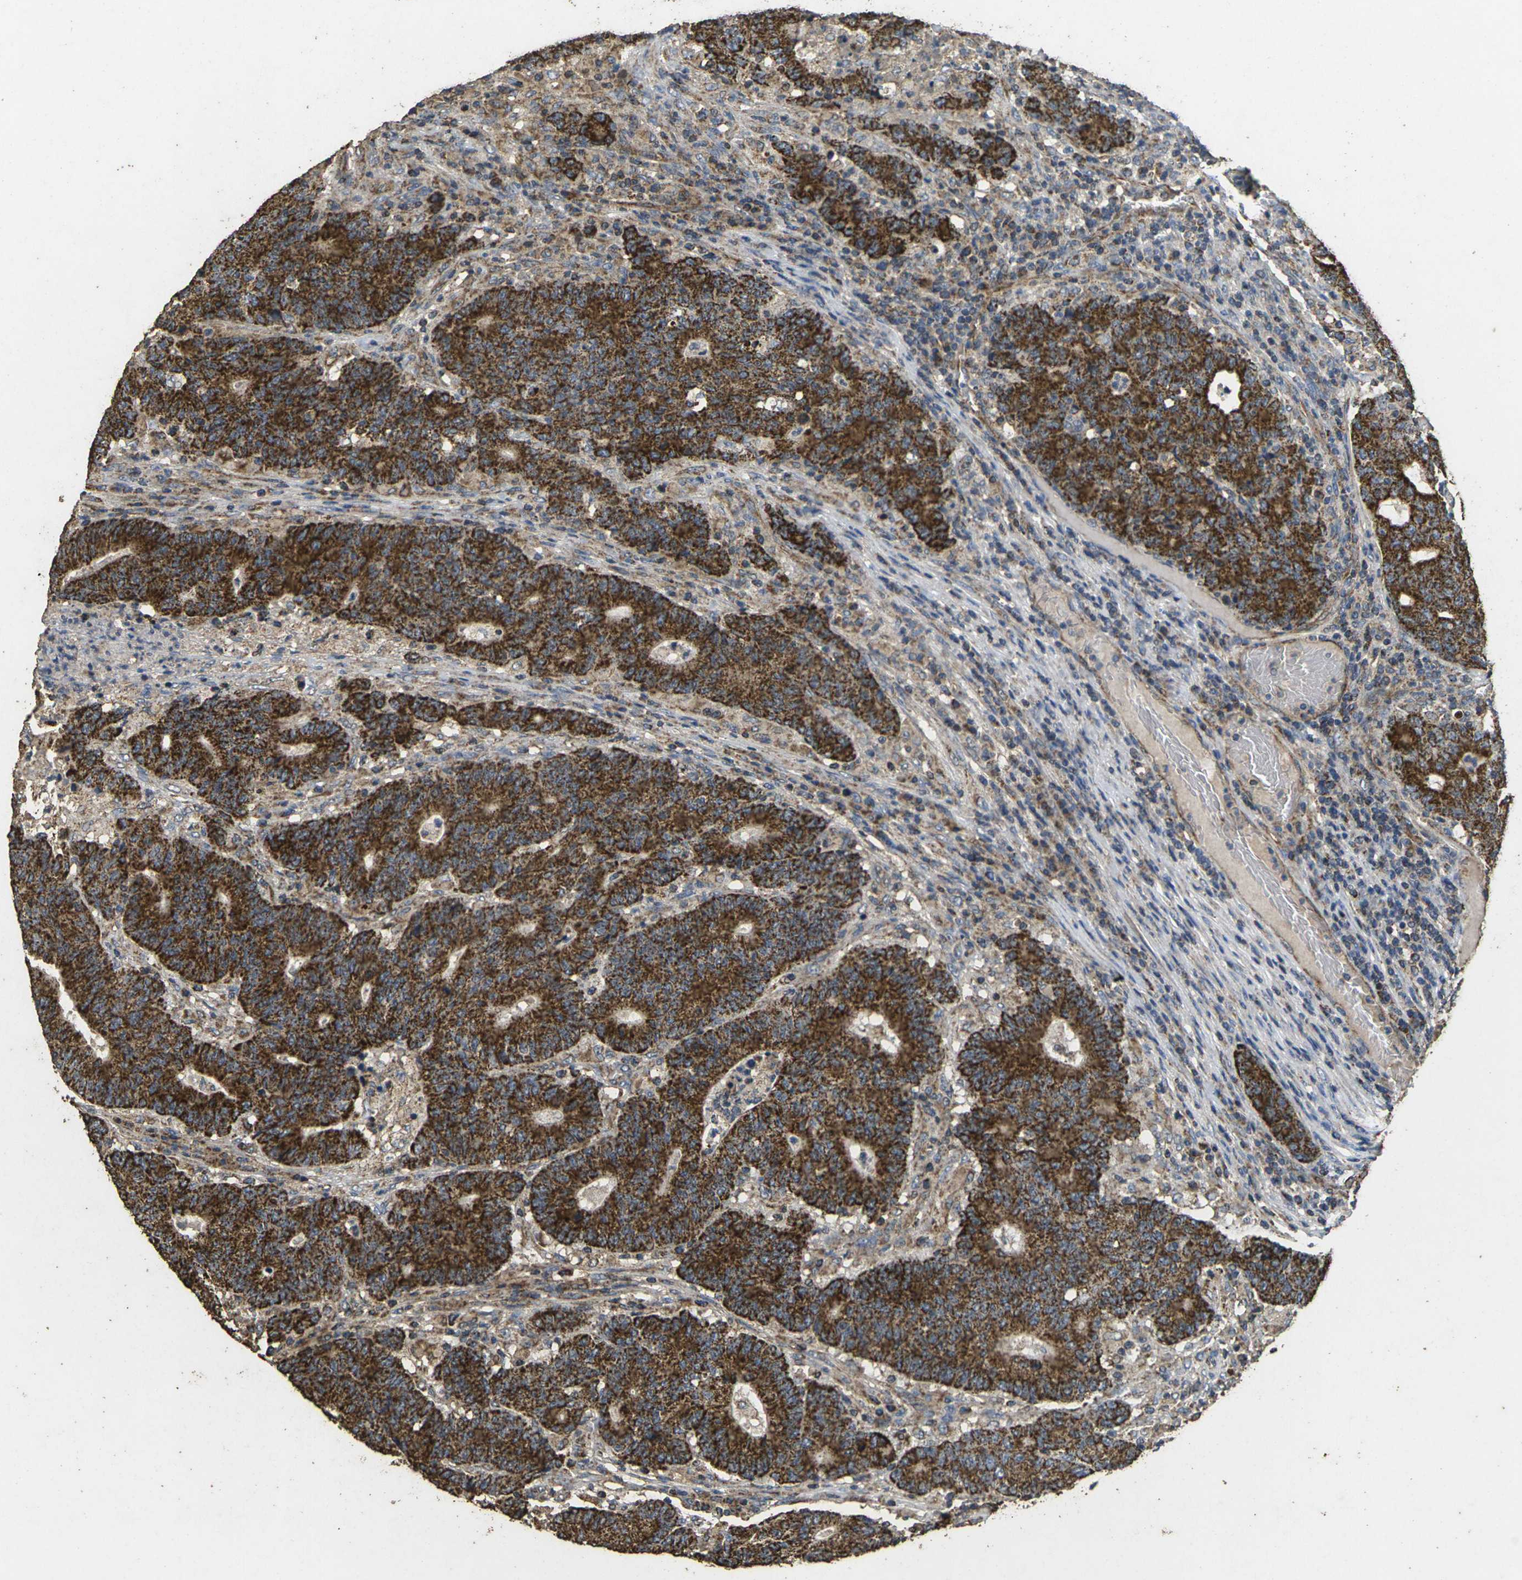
{"staining": {"intensity": "strong", "quantity": ">75%", "location": "cytoplasmic/membranous"}, "tissue": "colorectal cancer", "cell_type": "Tumor cells", "image_type": "cancer", "snomed": [{"axis": "morphology", "description": "Normal tissue, NOS"}, {"axis": "morphology", "description": "Adenocarcinoma, NOS"}, {"axis": "topography", "description": "Colon"}], "caption": "Immunohistochemical staining of adenocarcinoma (colorectal) shows strong cytoplasmic/membranous protein staining in approximately >75% of tumor cells.", "gene": "MAPK11", "patient": {"sex": "female", "age": 75}}